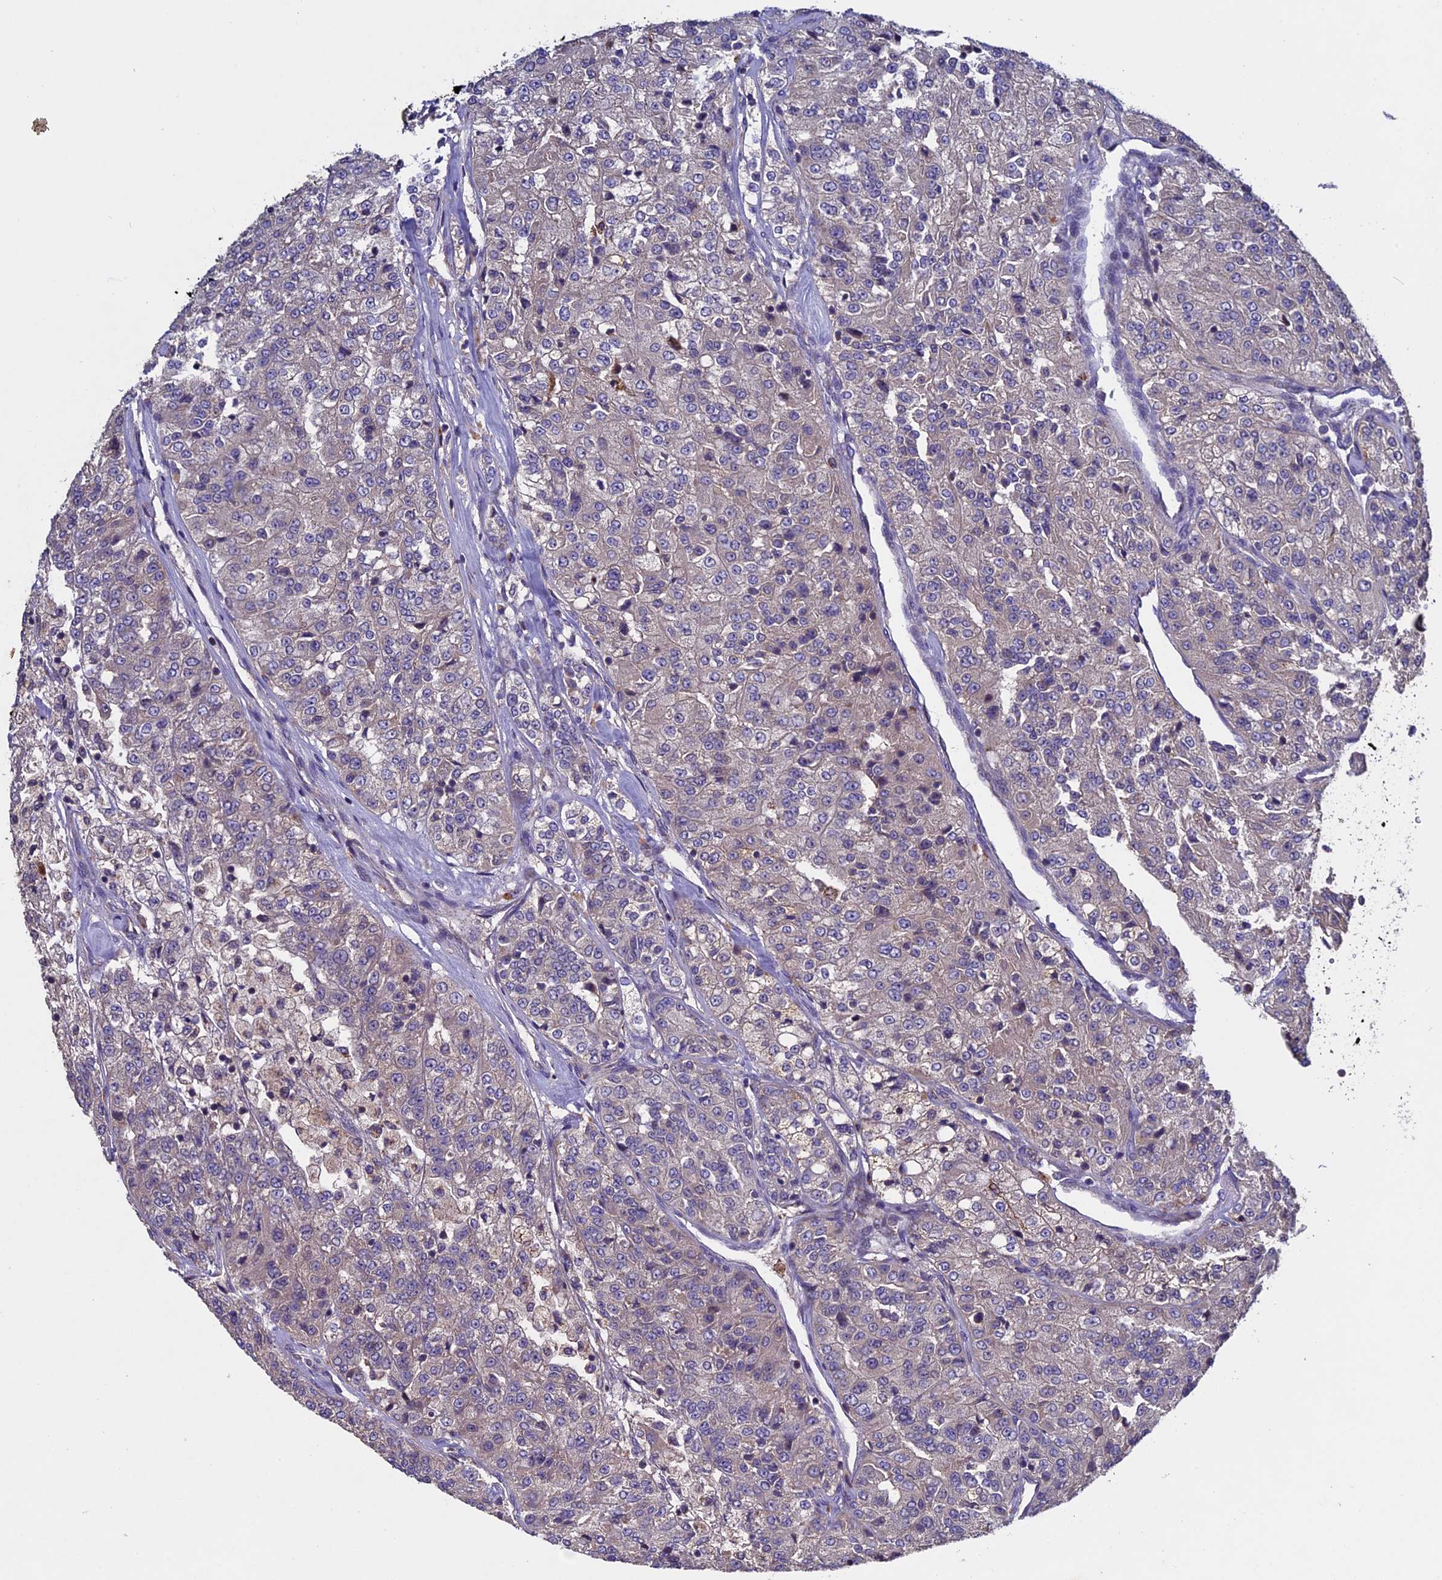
{"staining": {"intensity": "weak", "quantity": "25%-75%", "location": "cytoplasmic/membranous"}, "tissue": "renal cancer", "cell_type": "Tumor cells", "image_type": "cancer", "snomed": [{"axis": "morphology", "description": "Adenocarcinoma, NOS"}, {"axis": "topography", "description": "Kidney"}], "caption": "This is an image of immunohistochemistry staining of renal adenocarcinoma, which shows weak expression in the cytoplasmic/membranous of tumor cells.", "gene": "RNF17", "patient": {"sex": "female", "age": 63}}